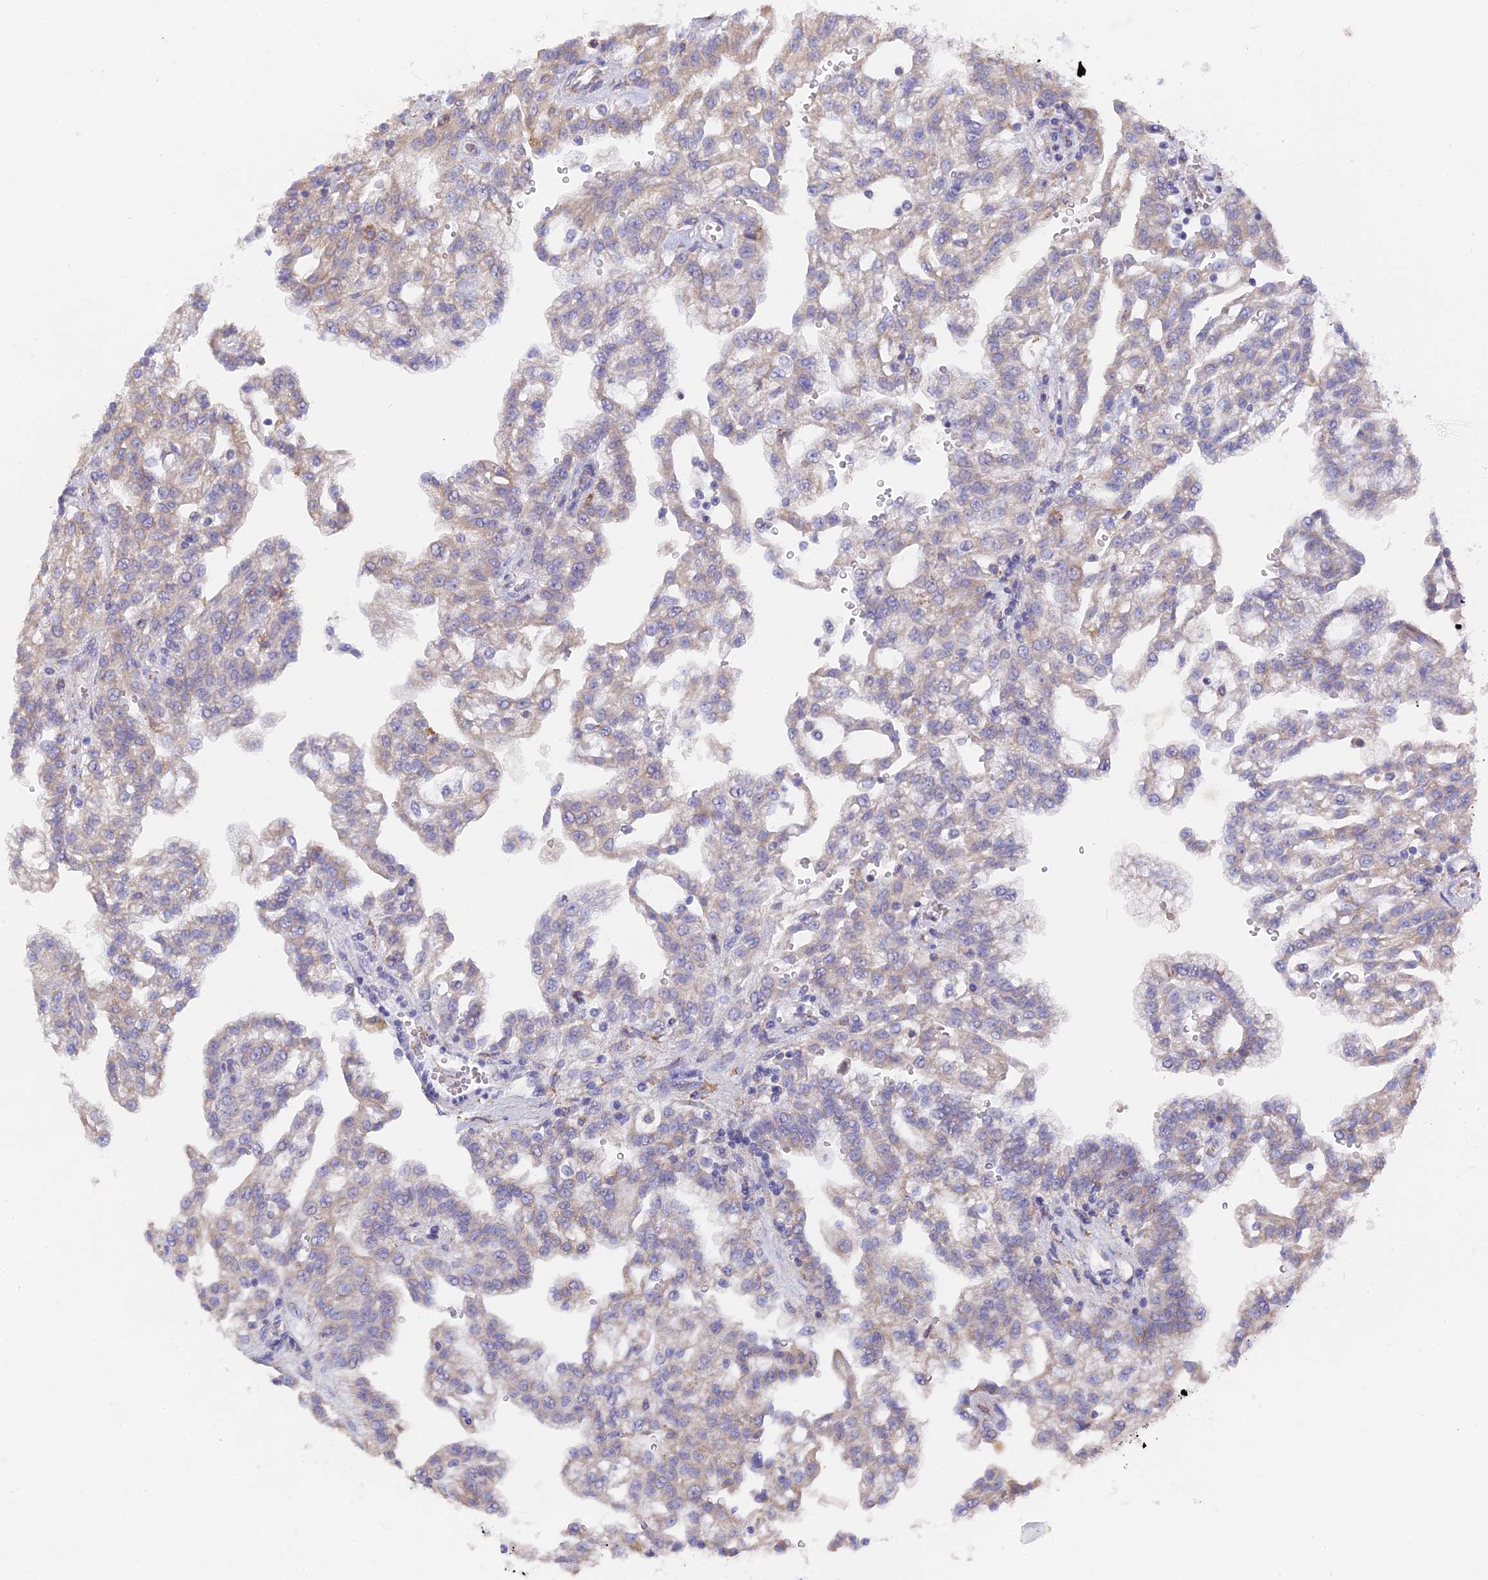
{"staining": {"intensity": "weak", "quantity": "<25%", "location": "cytoplasmic/membranous"}, "tissue": "renal cancer", "cell_type": "Tumor cells", "image_type": "cancer", "snomed": [{"axis": "morphology", "description": "Adenocarcinoma, NOS"}, {"axis": "topography", "description": "Kidney"}], "caption": "The histopathology image demonstrates no staining of tumor cells in adenocarcinoma (renal). Brightfield microscopy of IHC stained with DAB (brown) and hematoxylin (blue), captured at high magnification.", "gene": "WDR35", "patient": {"sex": "male", "age": 63}}